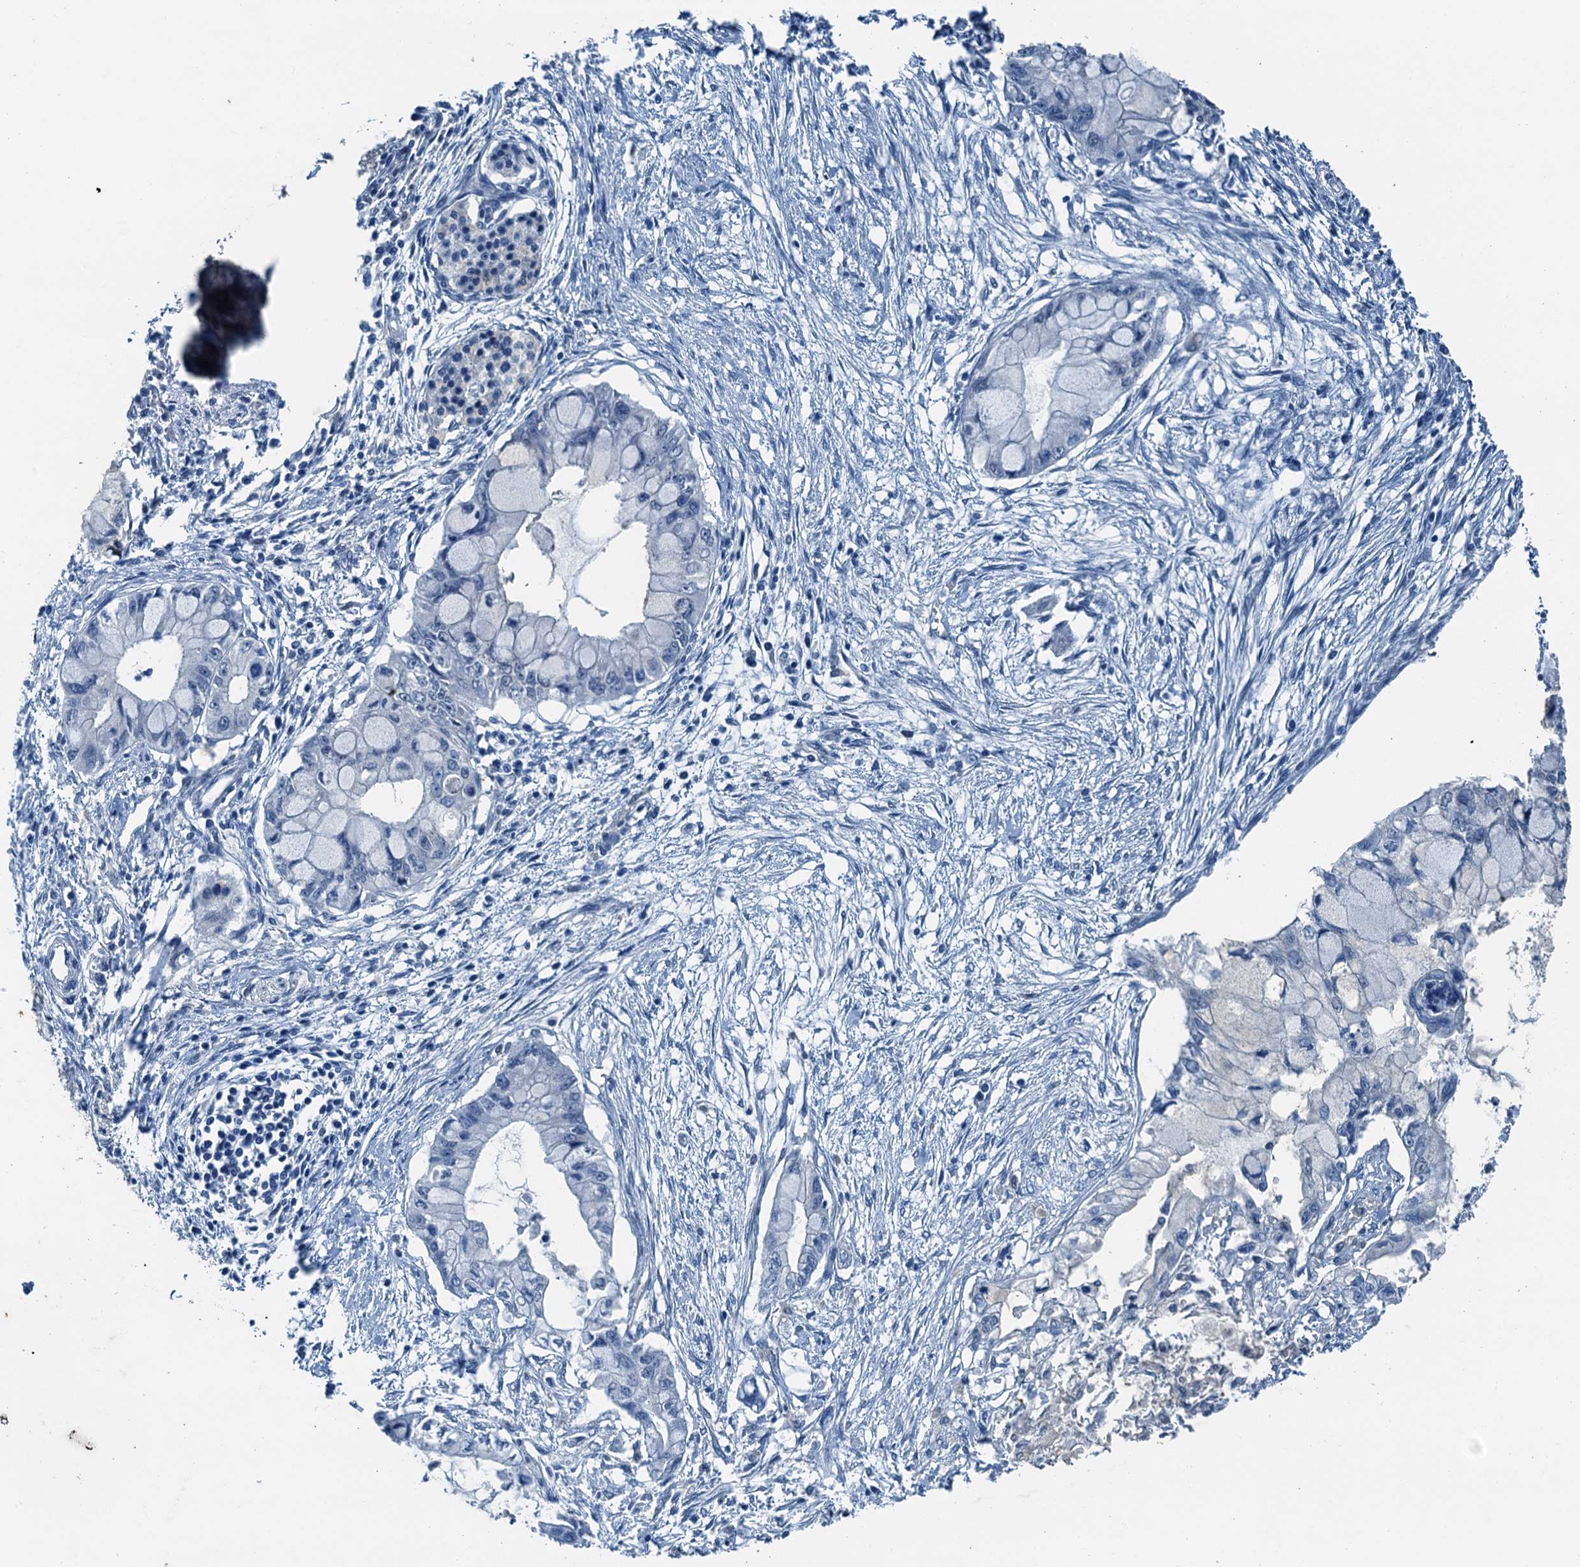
{"staining": {"intensity": "negative", "quantity": "none", "location": "none"}, "tissue": "pancreatic cancer", "cell_type": "Tumor cells", "image_type": "cancer", "snomed": [{"axis": "morphology", "description": "Adenocarcinoma, NOS"}, {"axis": "topography", "description": "Pancreas"}], "caption": "Tumor cells are negative for brown protein staining in pancreatic cancer (adenocarcinoma).", "gene": "RNH1", "patient": {"sex": "male", "age": 48}}